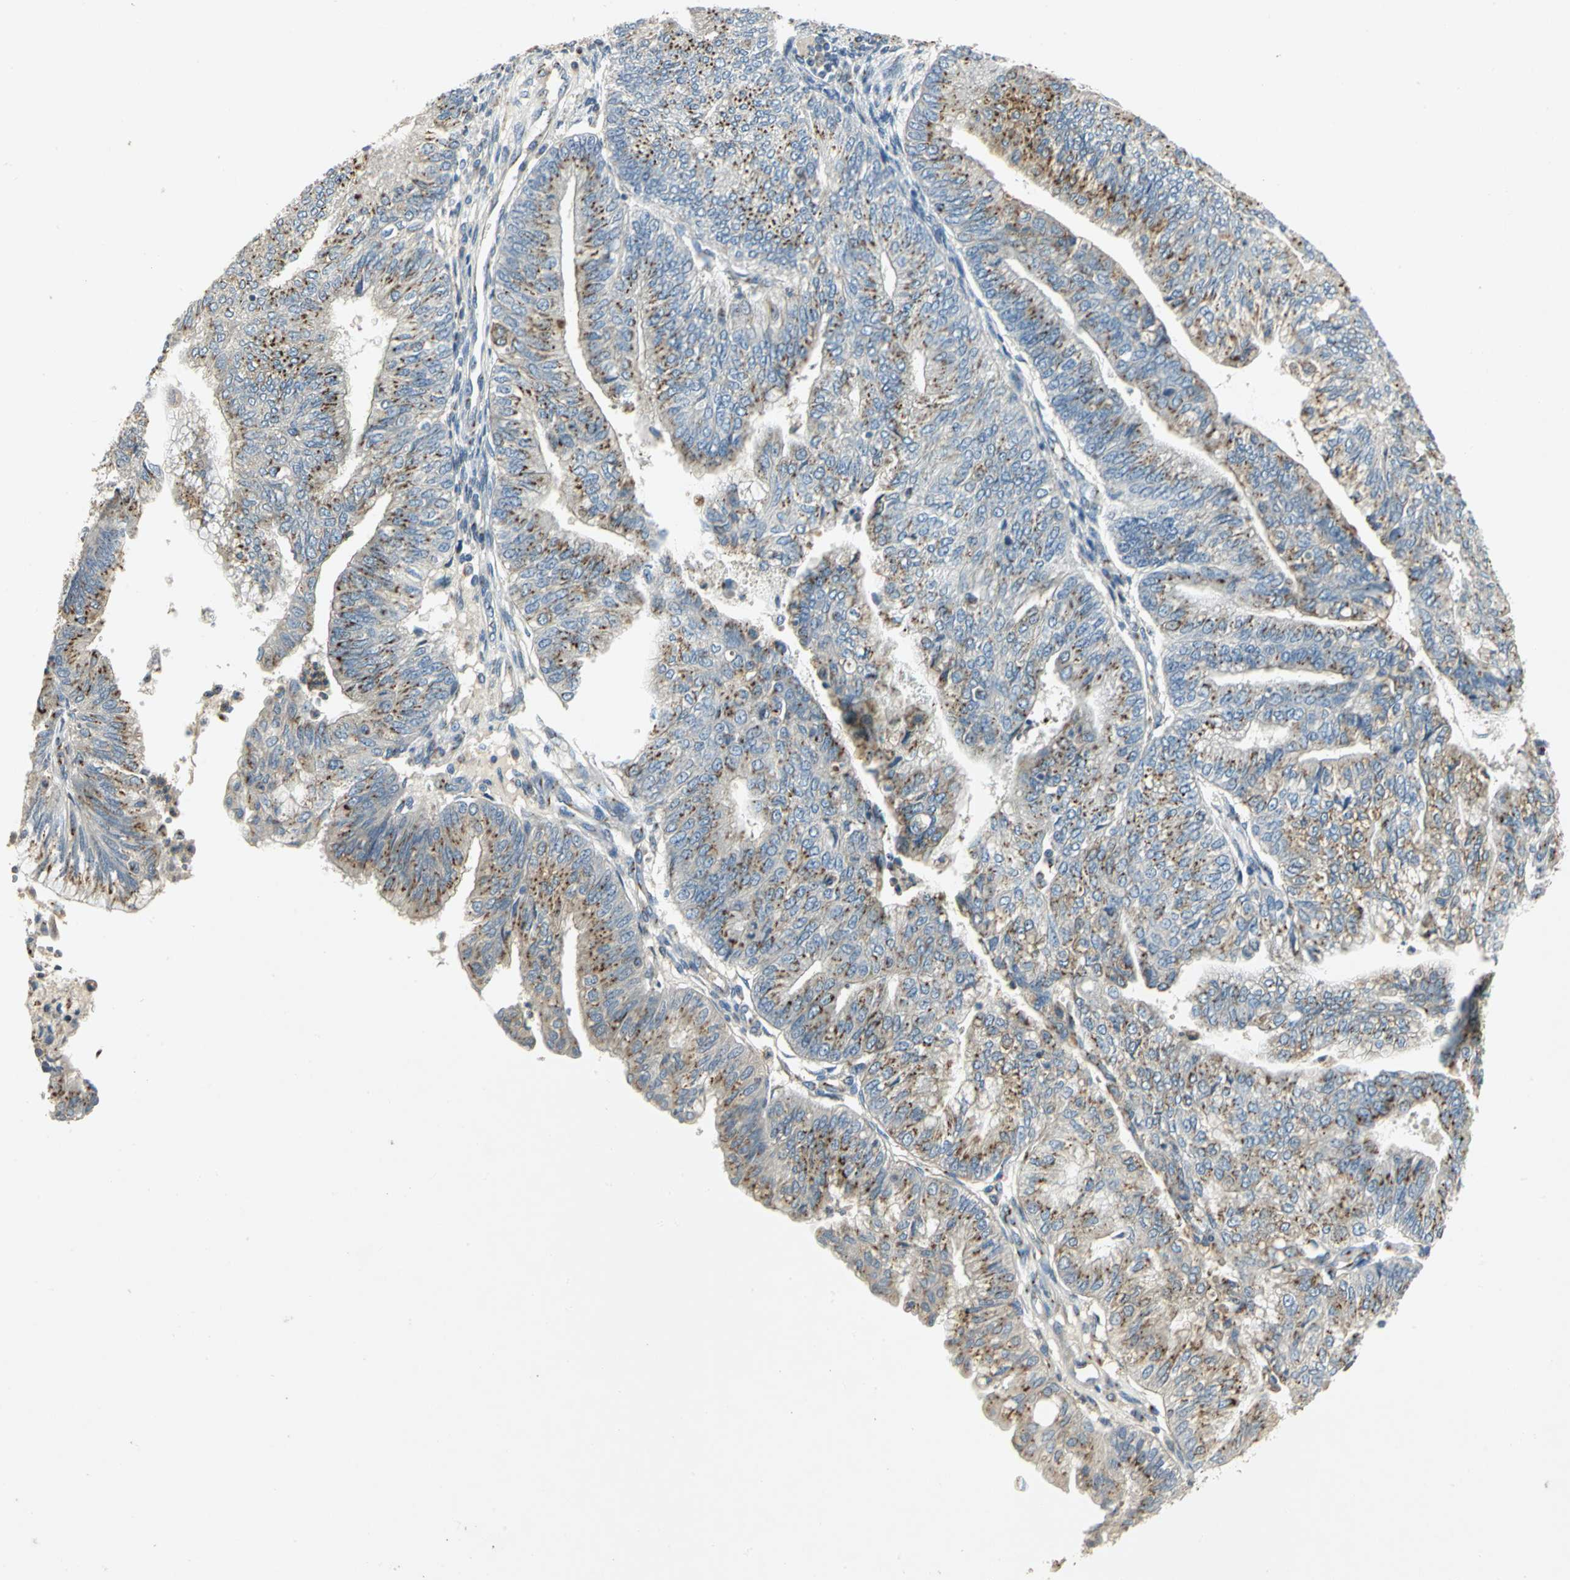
{"staining": {"intensity": "moderate", "quantity": ">75%", "location": "cytoplasmic/membranous"}, "tissue": "endometrial cancer", "cell_type": "Tumor cells", "image_type": "cancer", "snomed": [{"axis": "morphology", "description": "Adenocarcinoma, NOS"}, {"axis": "topography", "description": "Endometrium"}], "caption": "Human endometrial cancer (adenocarcinoma) stained with a protein marker displays moderate staining in tumor cells.", "gene": "TM9SF2", "patient": {"sex": "female", "age": 59}}